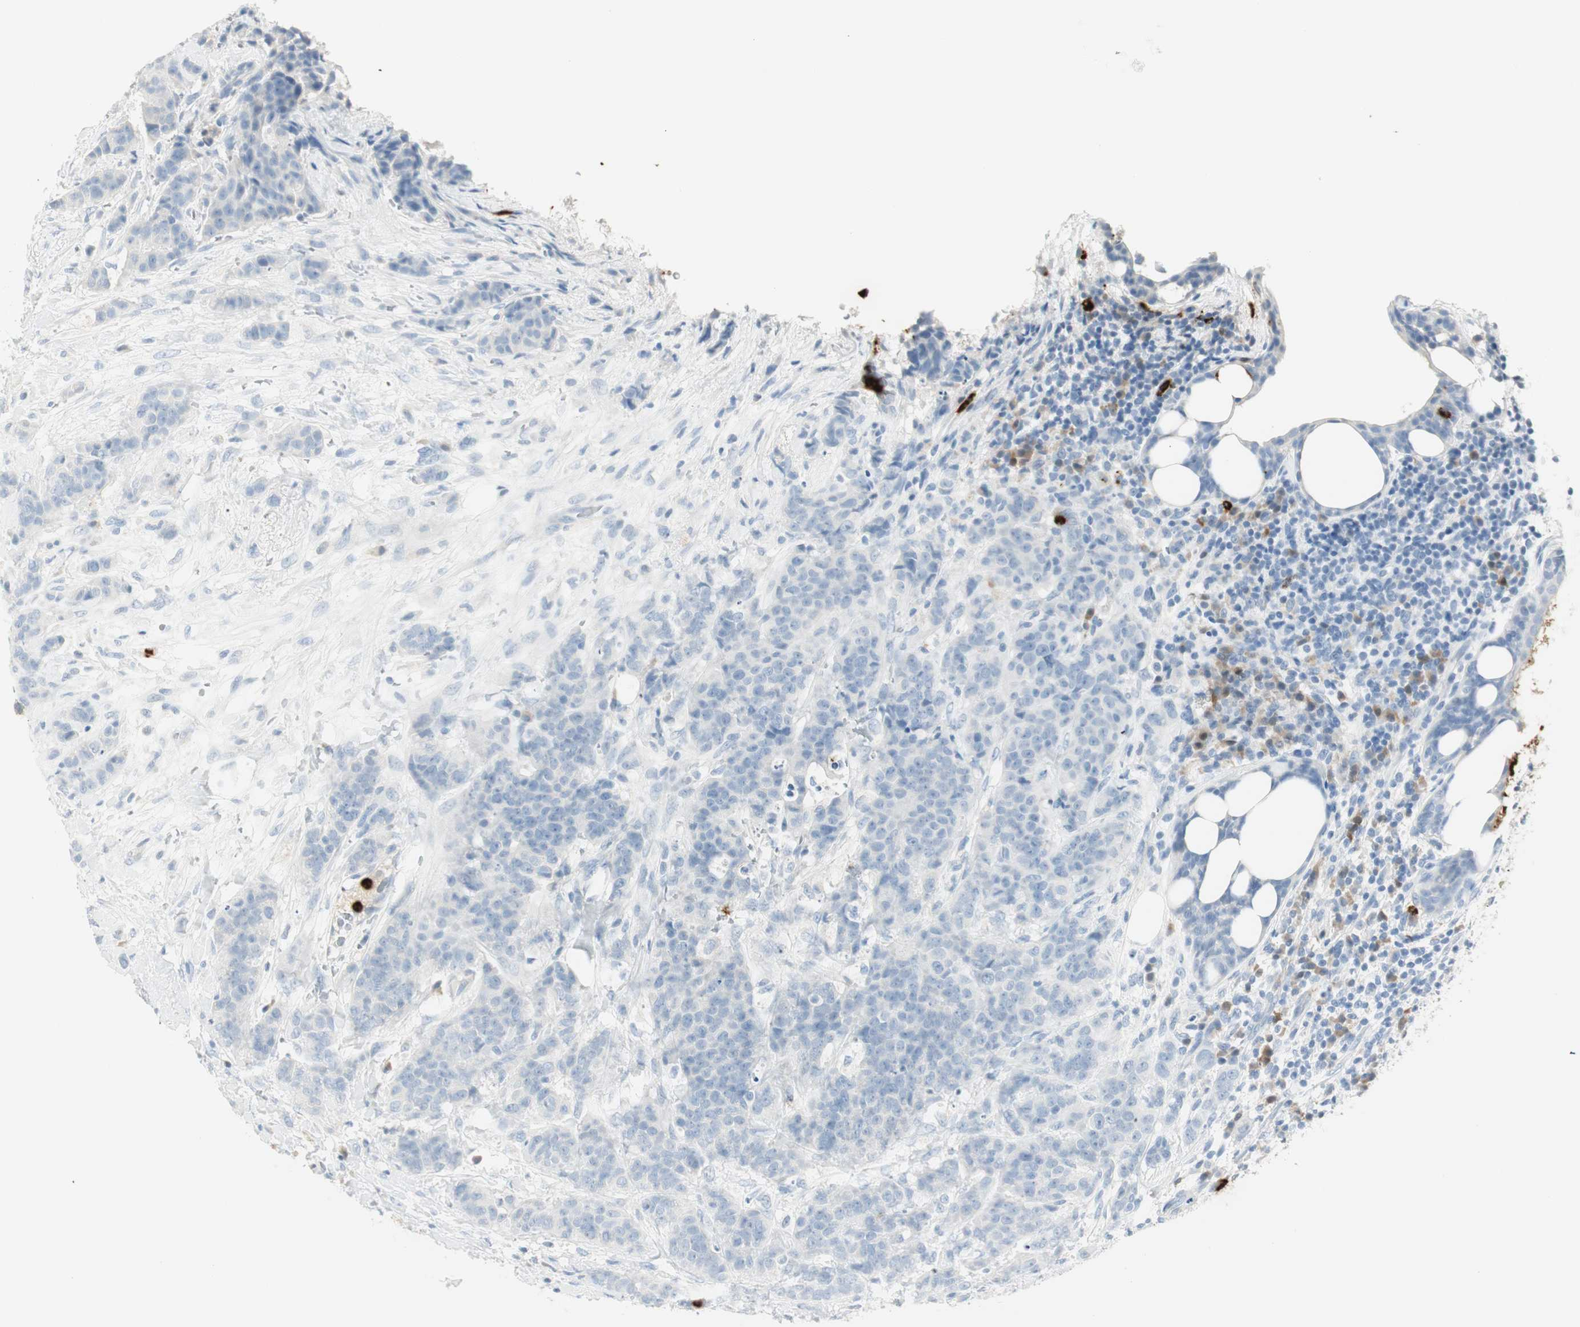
{"staining": {"intensity": "negative", "quantity": "none", "location": "none"}, "tissue": "breast cancer", "cell_type": "Tumor cells", "image_type": "cancer", "snomed": [{"axis": "morphology", "description": "Duct carcinoma"}, {"axis": "topography", "description": "Breast"}], "caption": "Immunohistochemical staining of breast invasive ductal carcinoma displays no significant expression in tumor cells.", "gene": "PRTN3", "patient": {"sex": "female", "age": 40}}